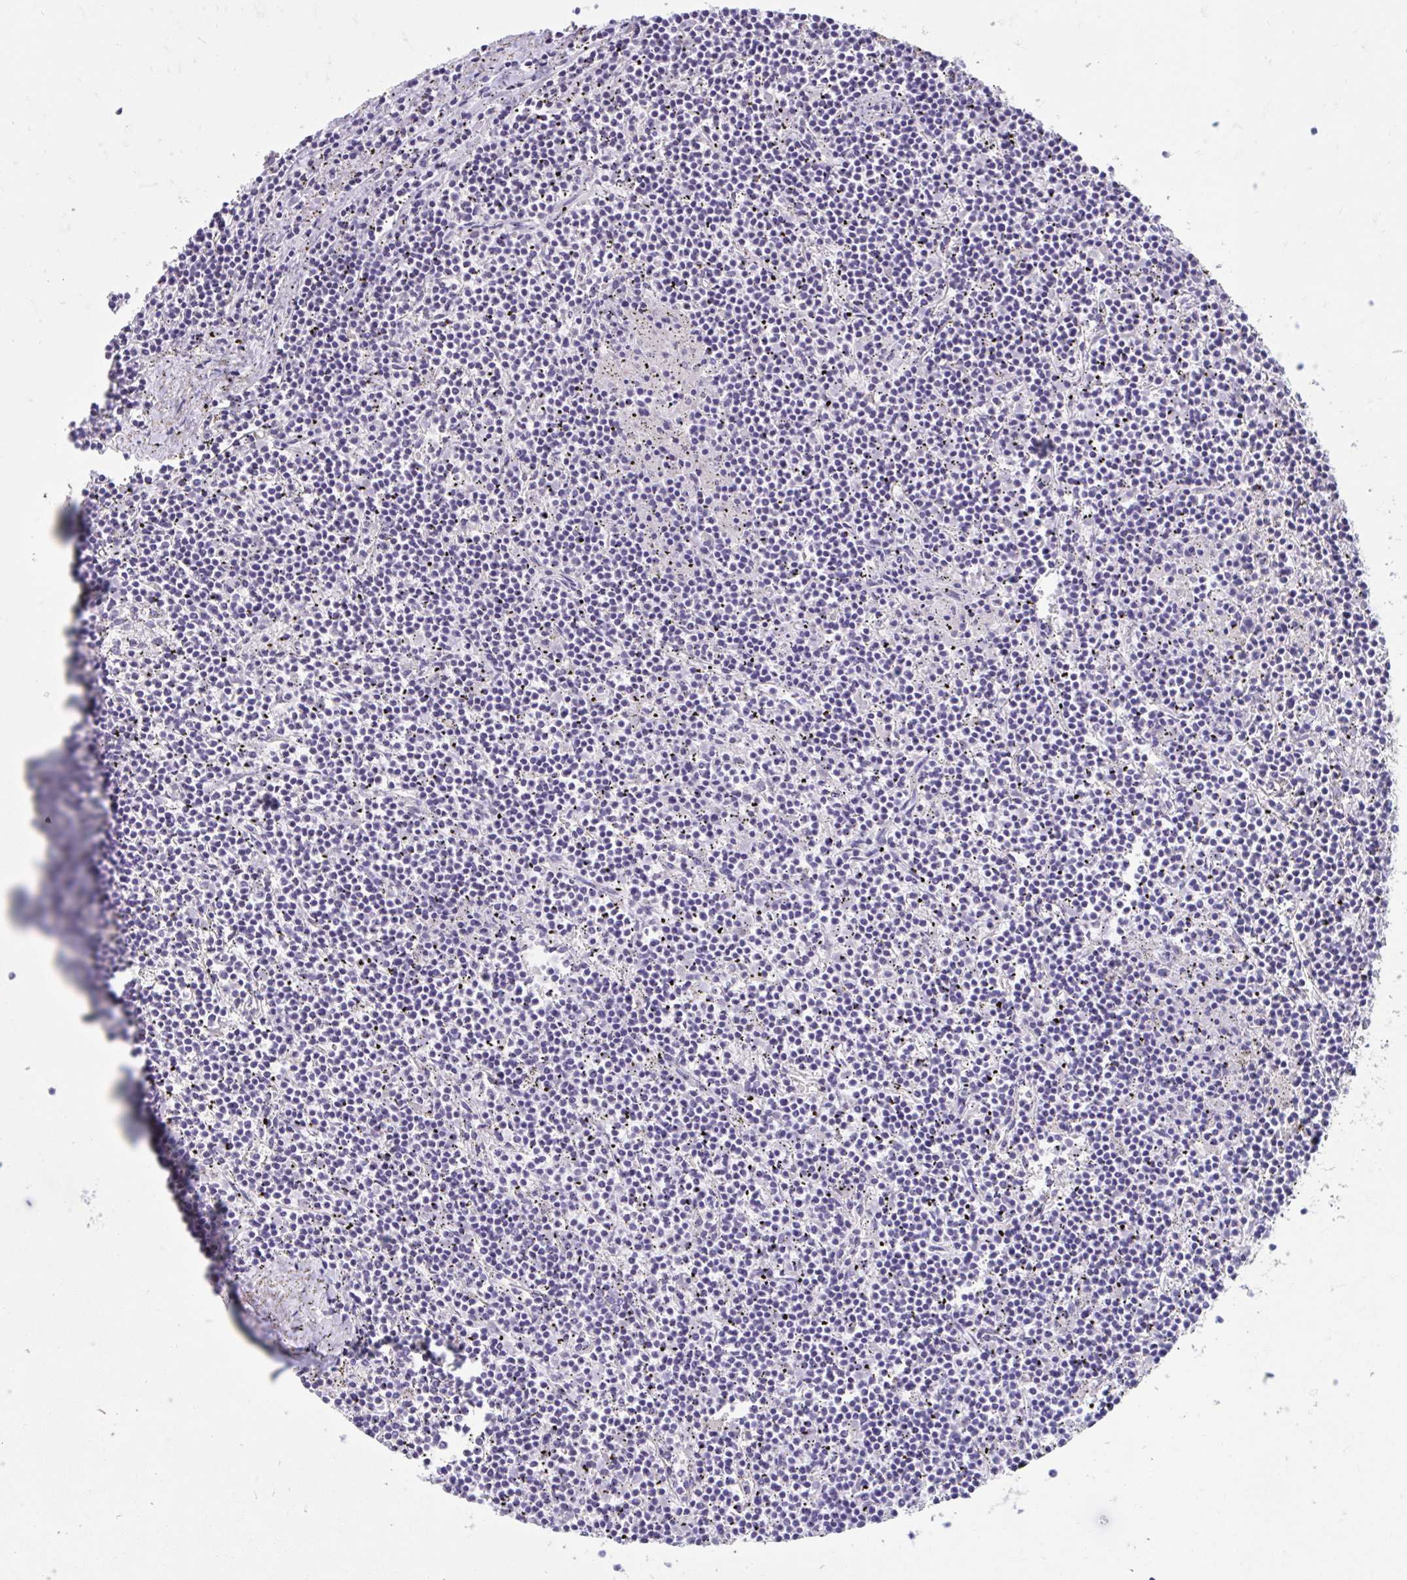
{"staining": {"intensity": "negative", "quantity": "none", "location": "none"}, "tissue": "lymphoma", "cell_type": "Tumor cells", "image_type": "cancer", "snomed": [{"axis": "morphology", "description": "Malignant lymphoma, non-Hodgkin's type, Low grade"}, {"axis": "topography", "description": "Spleen"}], "caption": "Low-grade malignant lymphoma, non-Hodgkin's type was stained to show a protein in brown. There is no significant expression in tumor cells.", "gene": "GPR162", "patient": {"sex": "female", "age": 19}}